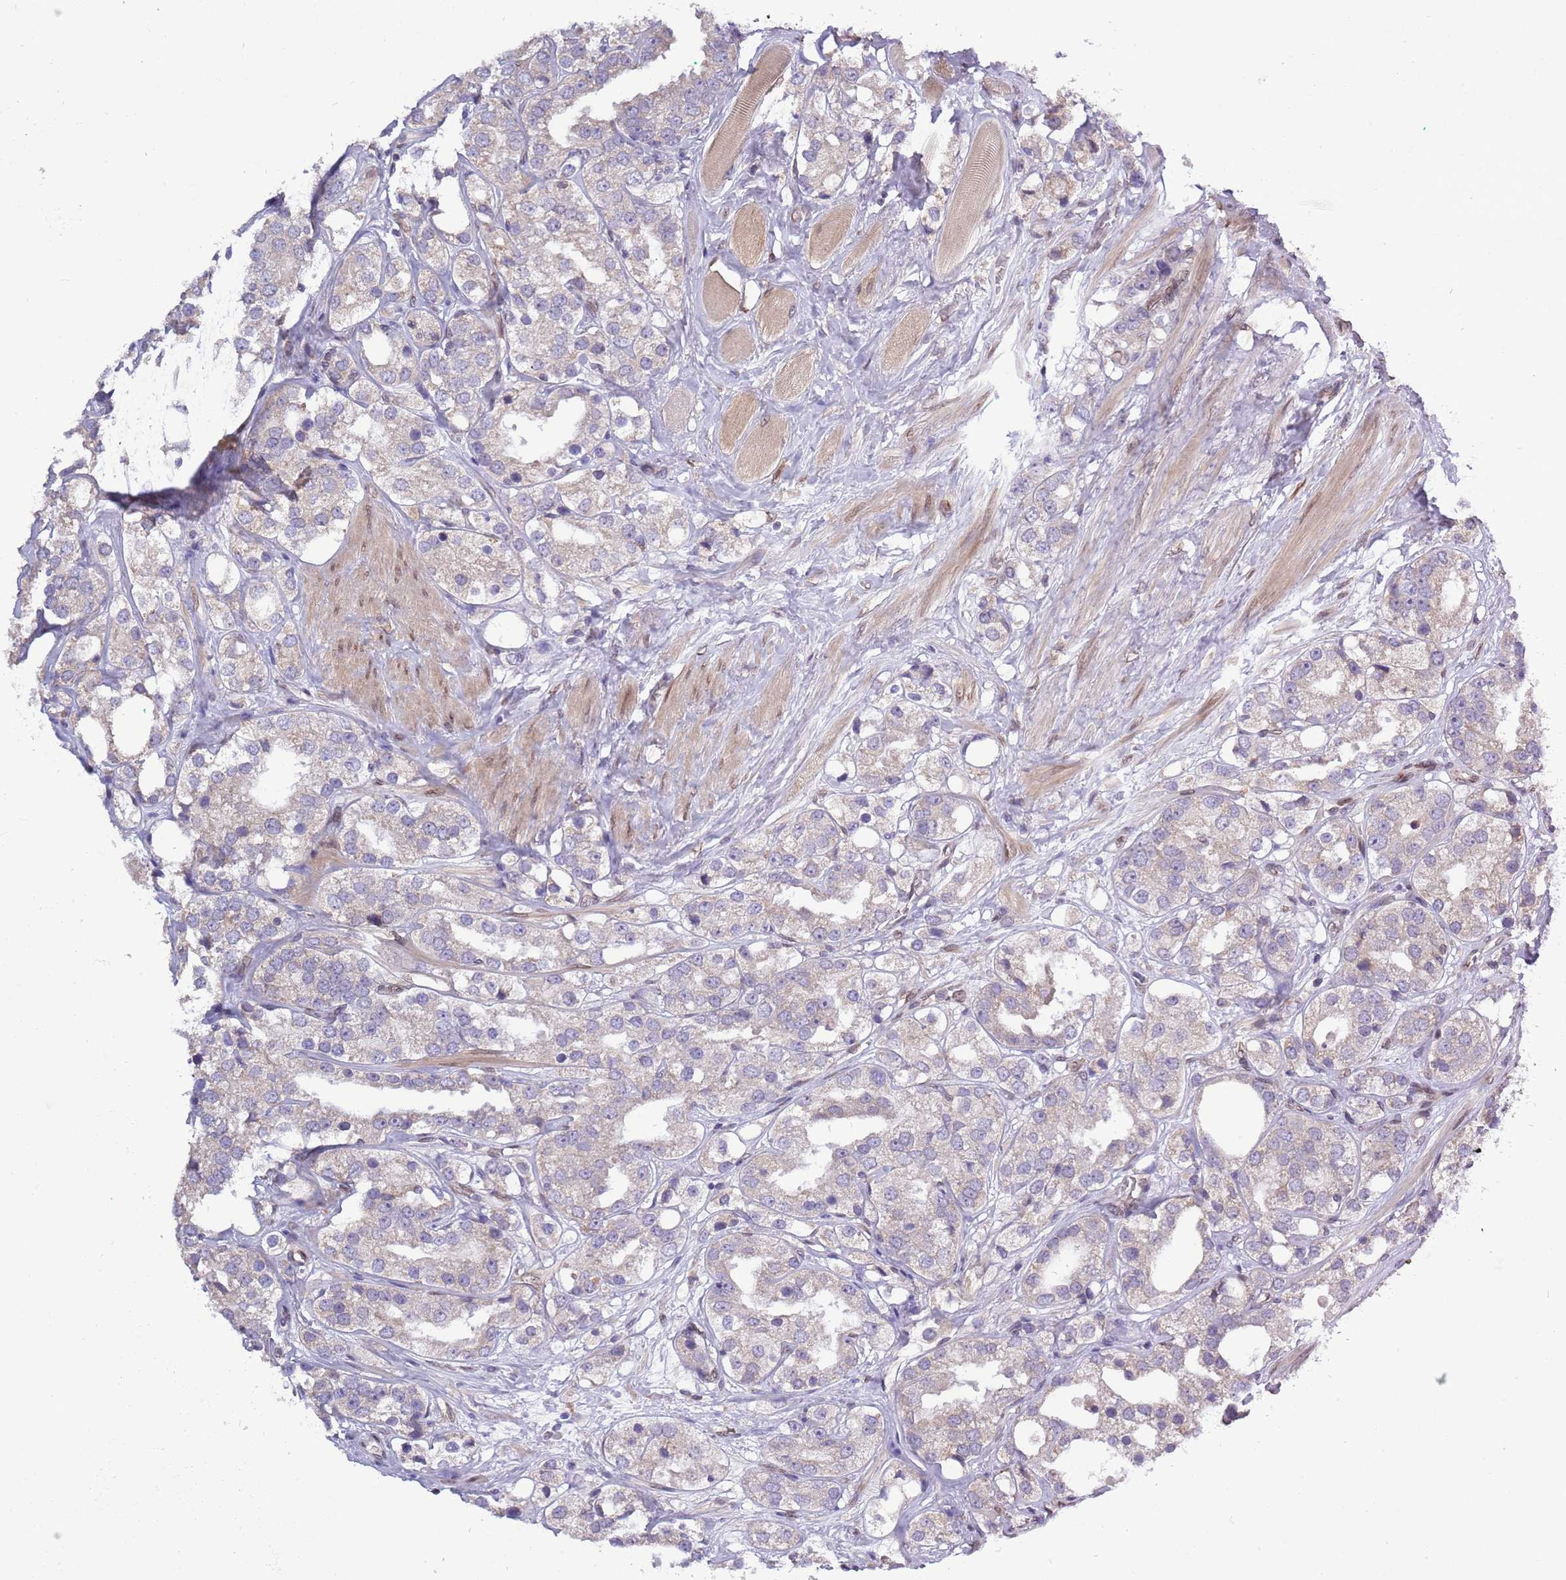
{"staining": {"intensity": "negative", "quantity": "none", "location": "none"}, "tissue": "prostate cancer", "cell_type": "Tumor cells", "image_type": "cancer", "snomed": [{"axis": "morphology", "description": "Adenocarcinoma, NOS"}, {"axis": "topography", "description": "Prostate"}], "caption": "The immunohistochemistry micrograph has no significant positivity in tumor cells of prostate adenocarcinoma tissue.", "gene": "ZNF665", "patient": {"sex": "male", "age": 79}}